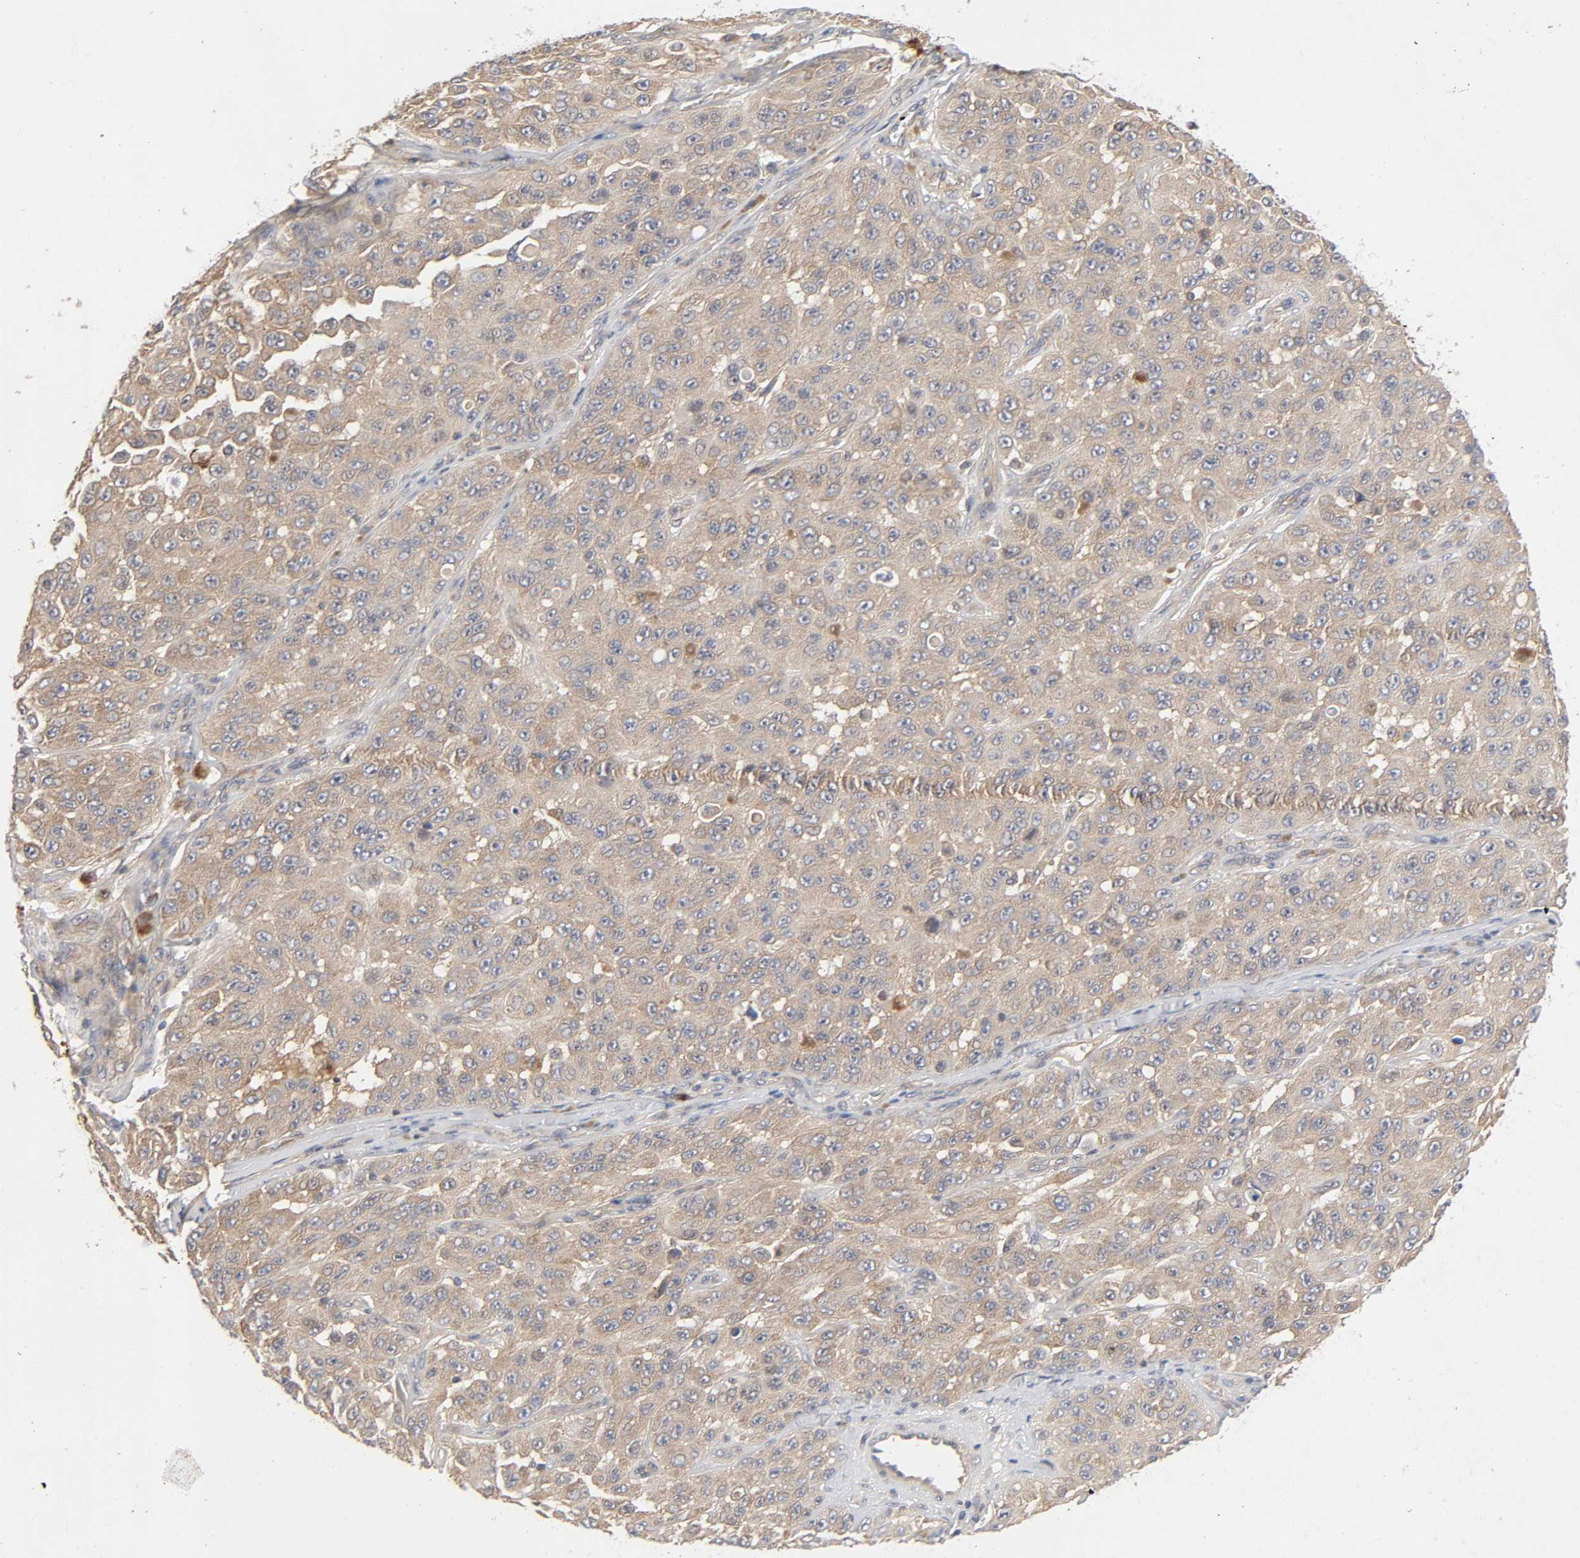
{"staining": {"intensity": "moderate", "quantity": ">75%", "location": "cytoplasmic/membranous"}, "tissue": "melanoma", "cell_type": "Tumor cells", "image_type": "cancer", "snomed": [{"axis": "morphology", "description": "Malignant melanoma, NOS"}, {"axis": "topography", "description": "Skin"}], "caption": "Immunohistochemistry image of neoplastic tissue: malignant melanoma stained using IHC displays medium levels of moderate protein expression localized specifically in the cytoplasmic/membranous of tumor cells, appearing as a cytoplasmic/membranous brown color.", "gene": "CPB2", "patient": {"sex": "male", "age": 30}}